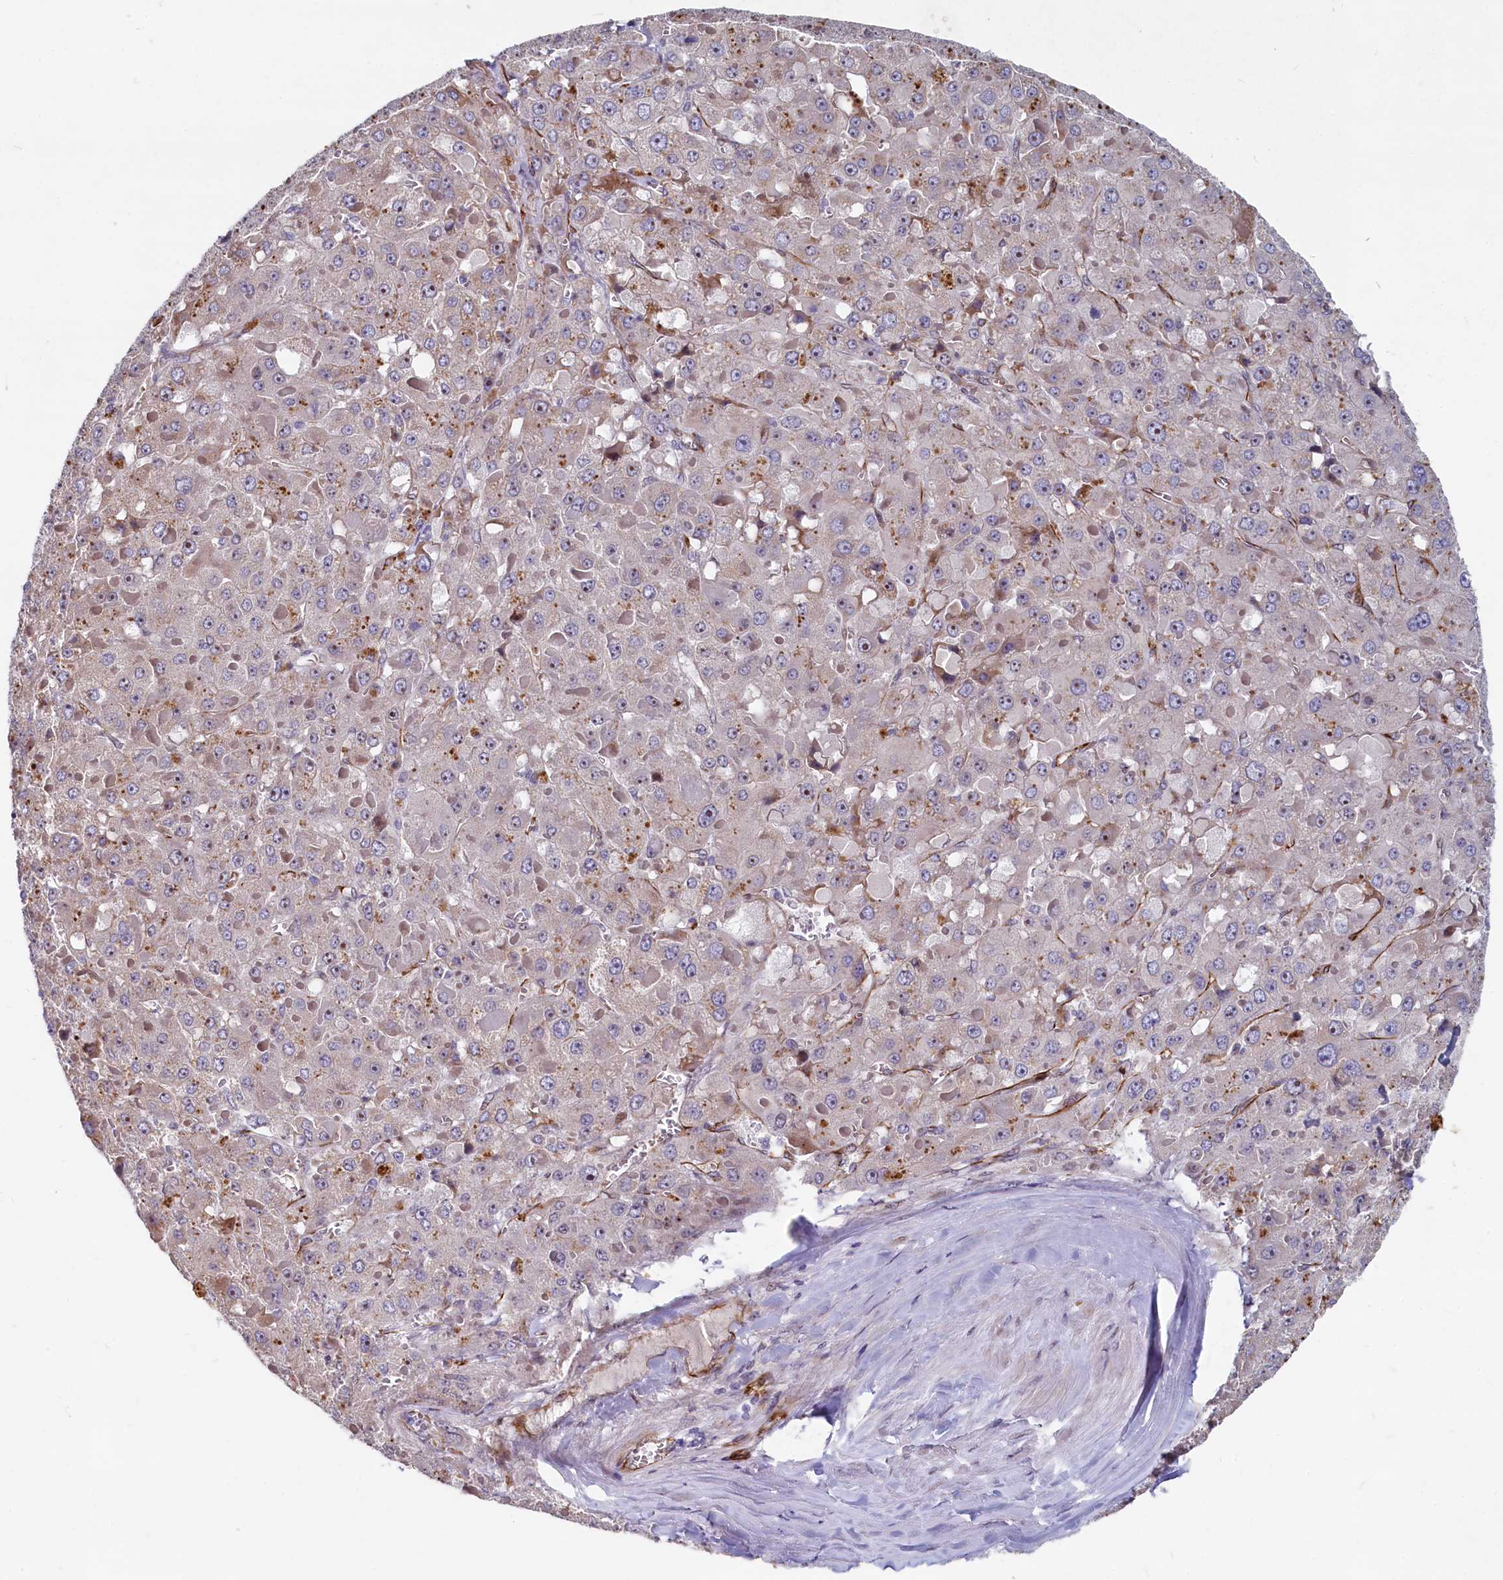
{"staining": {"intensity": "moderate", "quantity": "<25%", "location": "nuclear"}, "tissue": "liver cancer", "cell_type": "Tumor cells", "image_type": "cancer", "snomed": [{"axis": "morphology", "description": "Carcinoma, Hepatocellular, NOS"}, {"axis": "topography", "description": "Liver"}], "caption": "Immunohistochemistry micrograph of neoplastic tissue: liver cancer (hepatocellular carcinoma) stained using IHC exhibits low levels of moderate protein expression localized specifically in the nuclear of tumor cells, appearing as a nuclear brown color.", "gene": "ASXL3", "patient": {"sex": "female", "age": 73}}